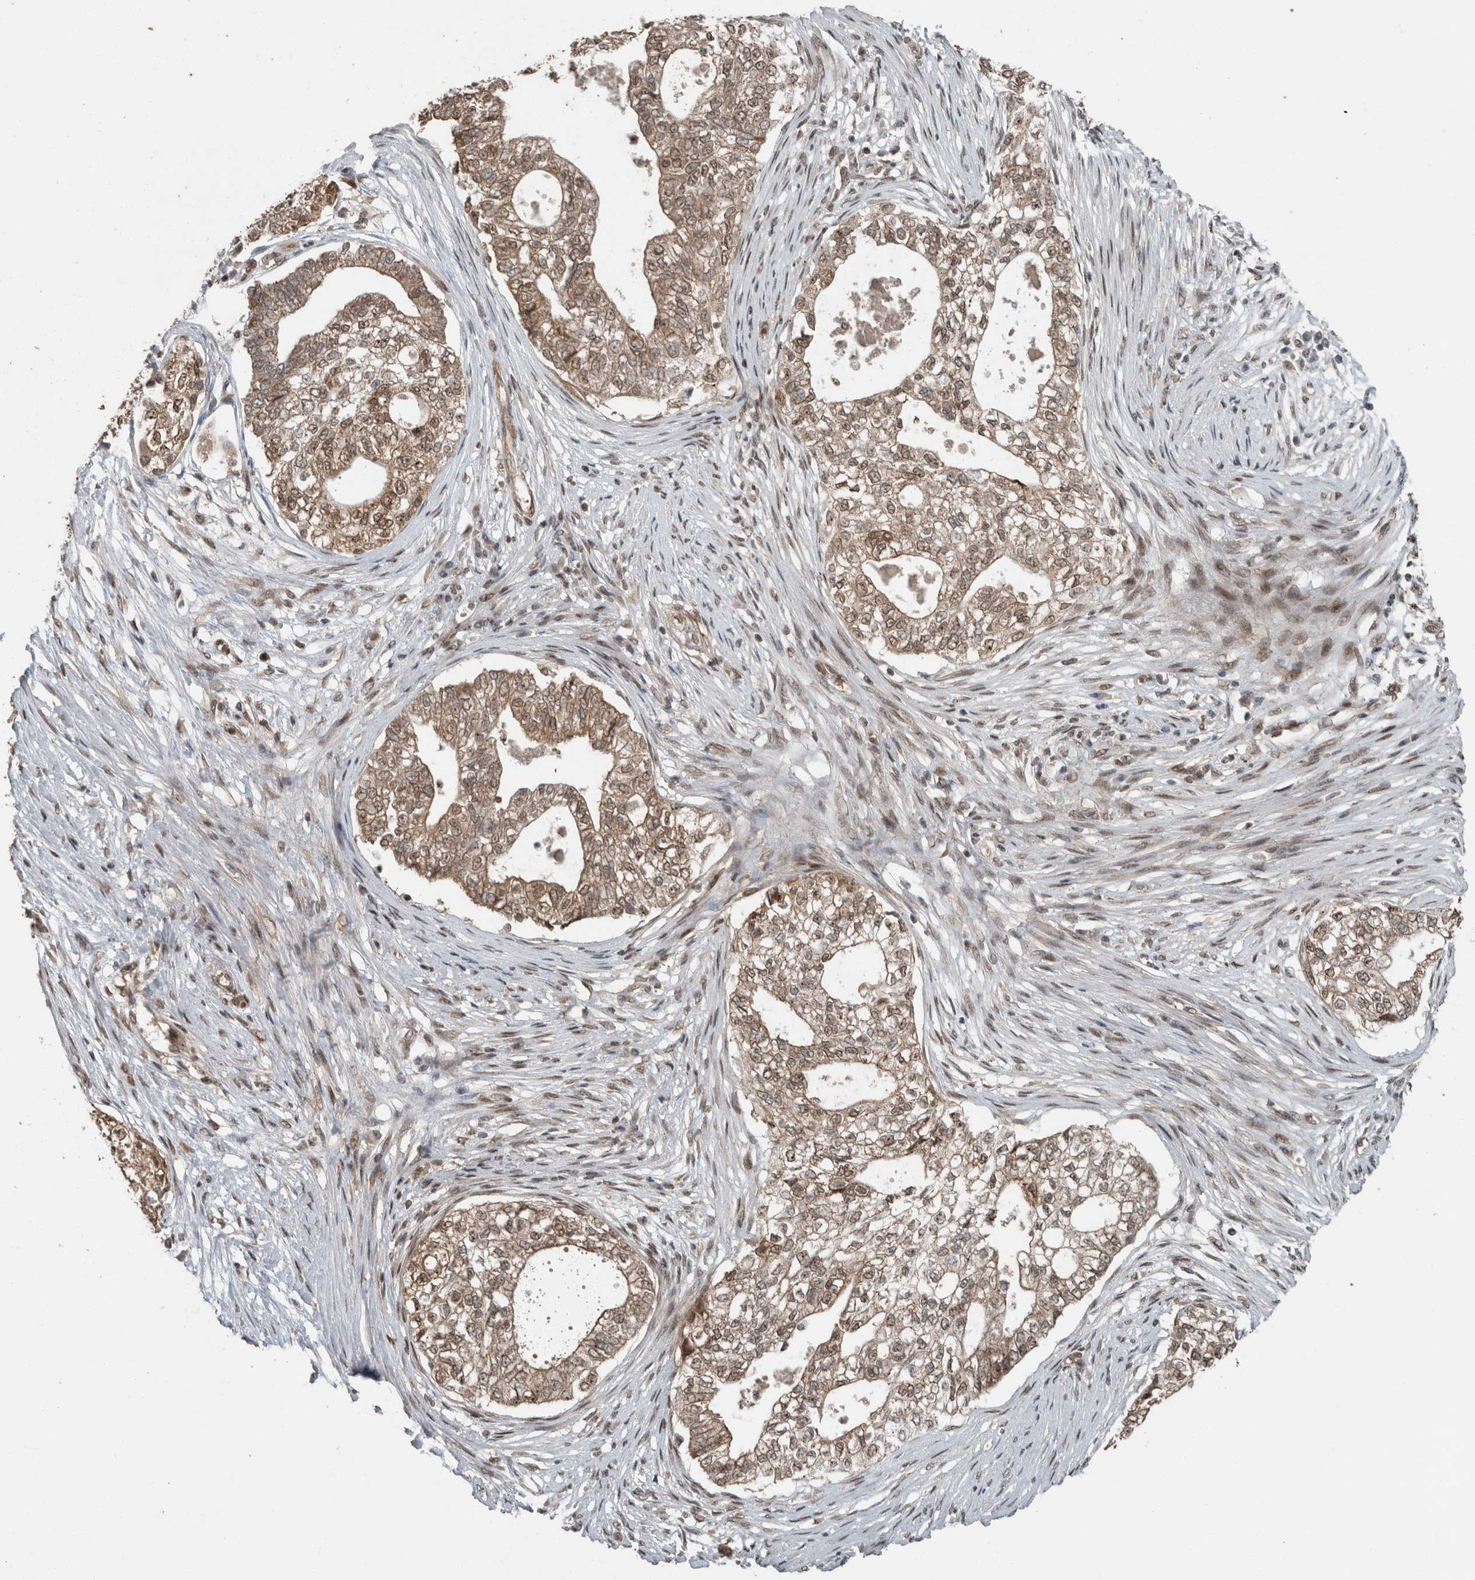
{"staining": {"intensity": "moderate", "quantity": ">75%", "location": "cytoplasmic/membranous,nuclear"}, "tissue": "pancreatic cancer", "cell_type": "Tumor cells", "image_type": "cancer", "snomed": [{"axis": "morphology", "description": "Adenocarcinoma, NOS"}, {"axis": "topography", "description": "Pancreas"}], "caption": "The micrograph shows immunohistochemical staining of pancreatic cancer (adenocarcinoma). There is moderate cytoplasmic/membranous and nuclear staining is identified in about >75% of tumor cells. The protein of interest is stained brown, and the nuclei are stained in blue (DAB IHC with brightfield microscopy, high magnification).", "gene": "MYO1E", "patient": {"sex": "male", "age": 72}}